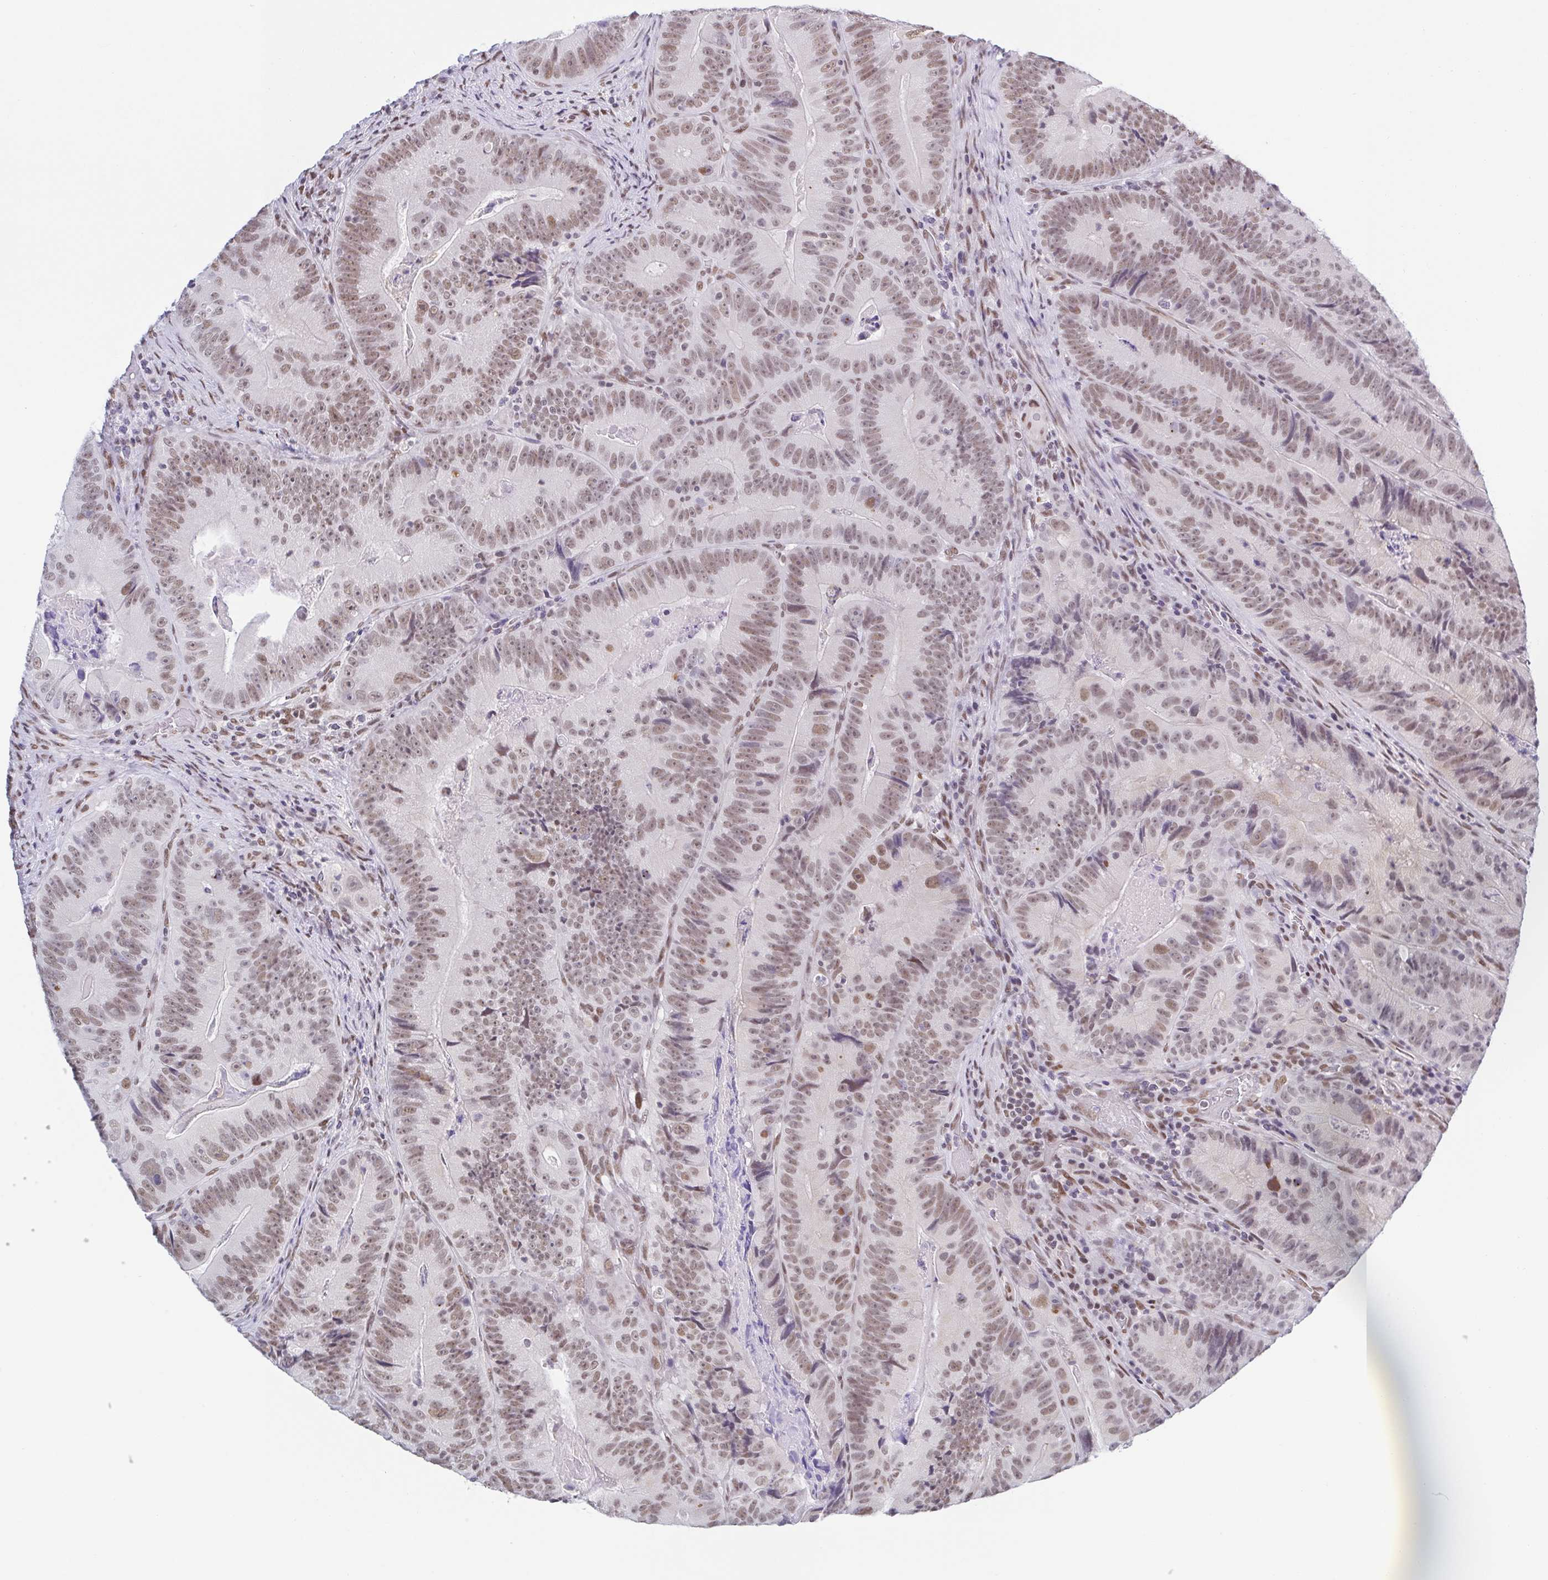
{"staining": {"intensity": "moderate", "quantity": ">75%", "location": "nuclear"}, "tissue": "colorectal cancer", "cell_type": "Tumor cells", "image_type": "cancer", "snomed": [{"axis": "morphology", "description": "Adenocarcinoma, NOS"}, {"axis": "topography", "description": "Colon"}], "caption": "This is a micrograph of immunohistochemistry staining of adenocarcinoma (colorectal), which shows moderate staining in the nuclear of tumor cells.", "gene": "SLC7A10", "patient": {"sex": "female", "age": 86}}